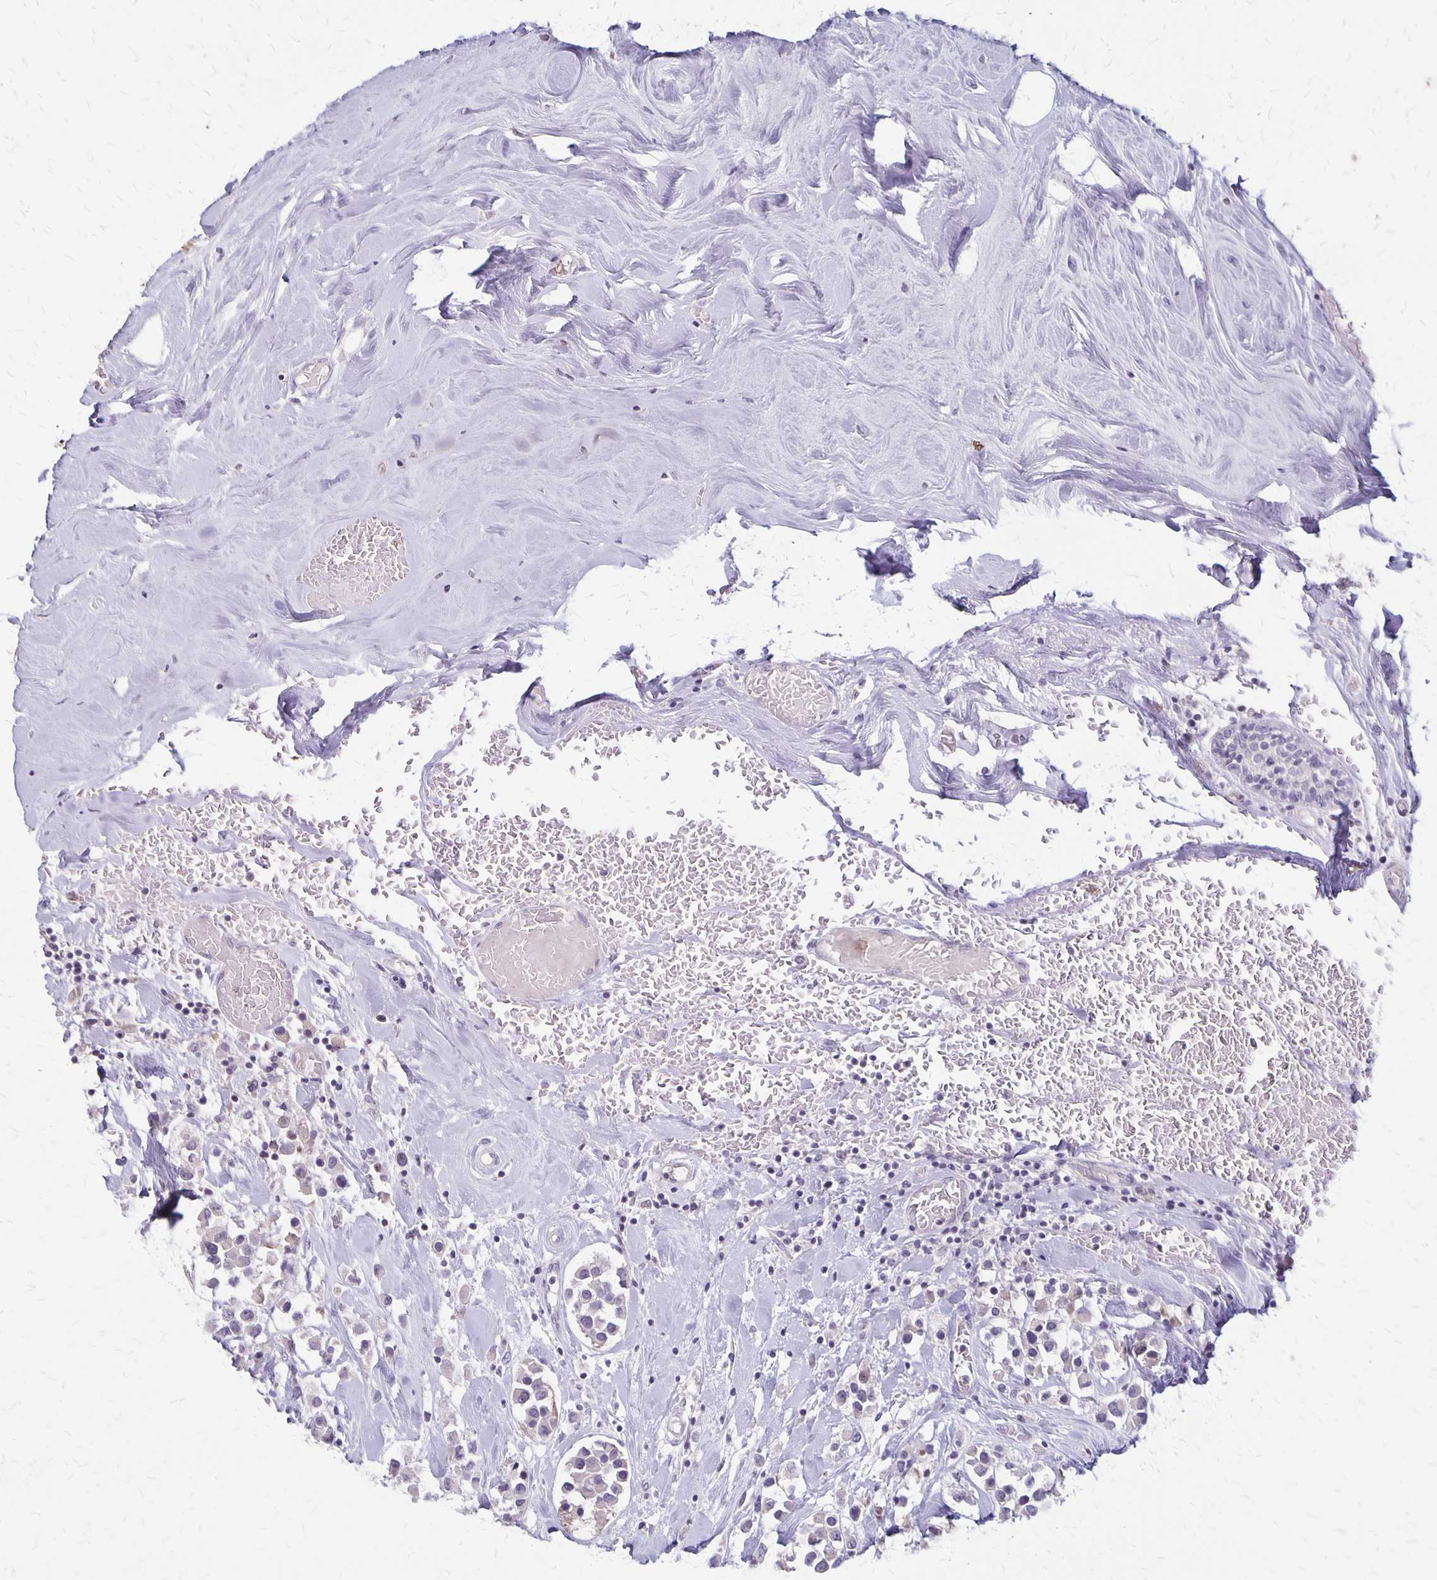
{"staining": {"intensity": "negative", "quantity": "none", "location": "none"}, "tissue": "breast cancer", "cell_type": "Tumor cells", "image_type": "cancer", "snomed": [{"axis": "morphology", "description": "Duct carcinoma"}, {"axis": "topography", "description": "Breast"}], "caption": "Immunohistochemical staining of human breast intraductal carcinoma exhibits no significant positivity in tumor cells. (DAB (3,3'-diaminobenzidine) immunohistochemistry, high magnification).", "gene": "SEPTIN5", "patient": {"sex": "female", "age": 61}}